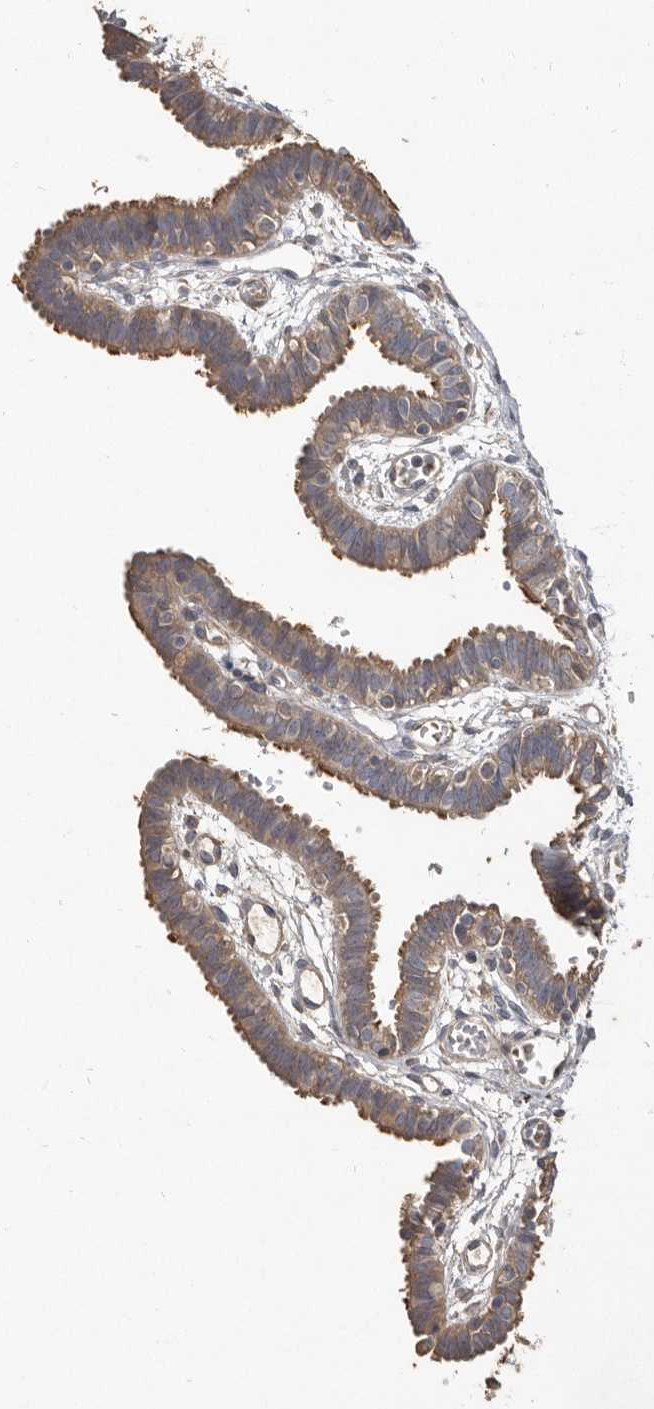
{"staining": {"intensity": "moderate", "quantity": "25%-75%", "location": "cytoplasmic/membranous"}, "tissue": "fallopian tube", "cell_type": "Glandular cells", "image_type": "normal", "snomed": [{"axis": "morphology", "description": "Normal tissue, NOS"}, {"axis": "topography", "description": "Fallopian tube"}, {"axis": "topography", "description": "Placenta"}], "caption": "Protein staining by immunohistochemistry demonstrates moderate cytoplasmic/membranous positivity in approximately 25%-75% of glandular cells in normal fallopian tube.", "gene": "KIF26B", "patient": {"sex": "female", "age": 32}}